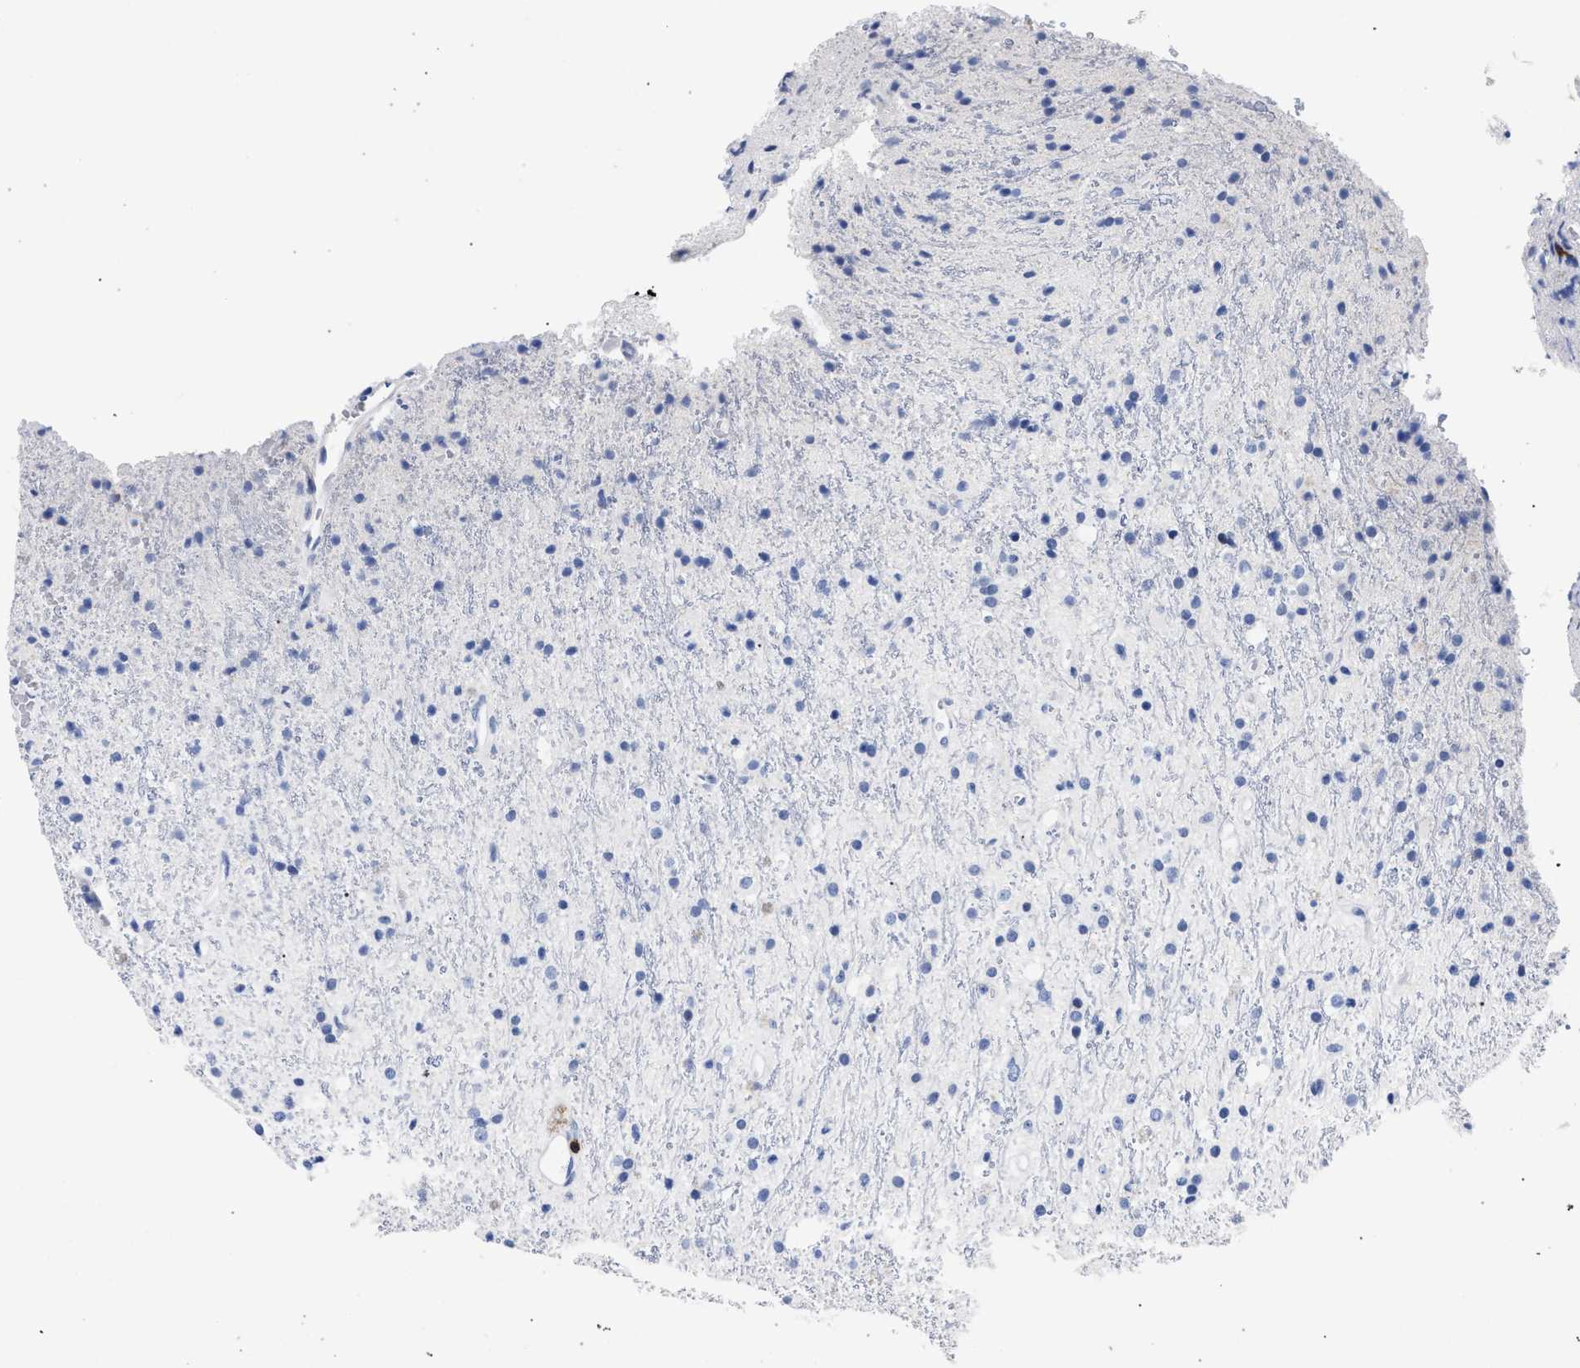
{"staining": {"intensity": "negative", "quantity": "none", "location": "none"}, "tissue": "glioma", "cell_type": "Tumor cells", "image_type": "cancer", "snomed": [{"axis": "morphology", "description": "Glioma, malignant, High grade"}, {"axis": "topography", "description": "Brain"}], "caption": "Image shows no significant protein staining in tumor cells of high-grade glioma (malignant).", "gene": "KLRK1", "patient": {"sex": "male", "age": 47}}